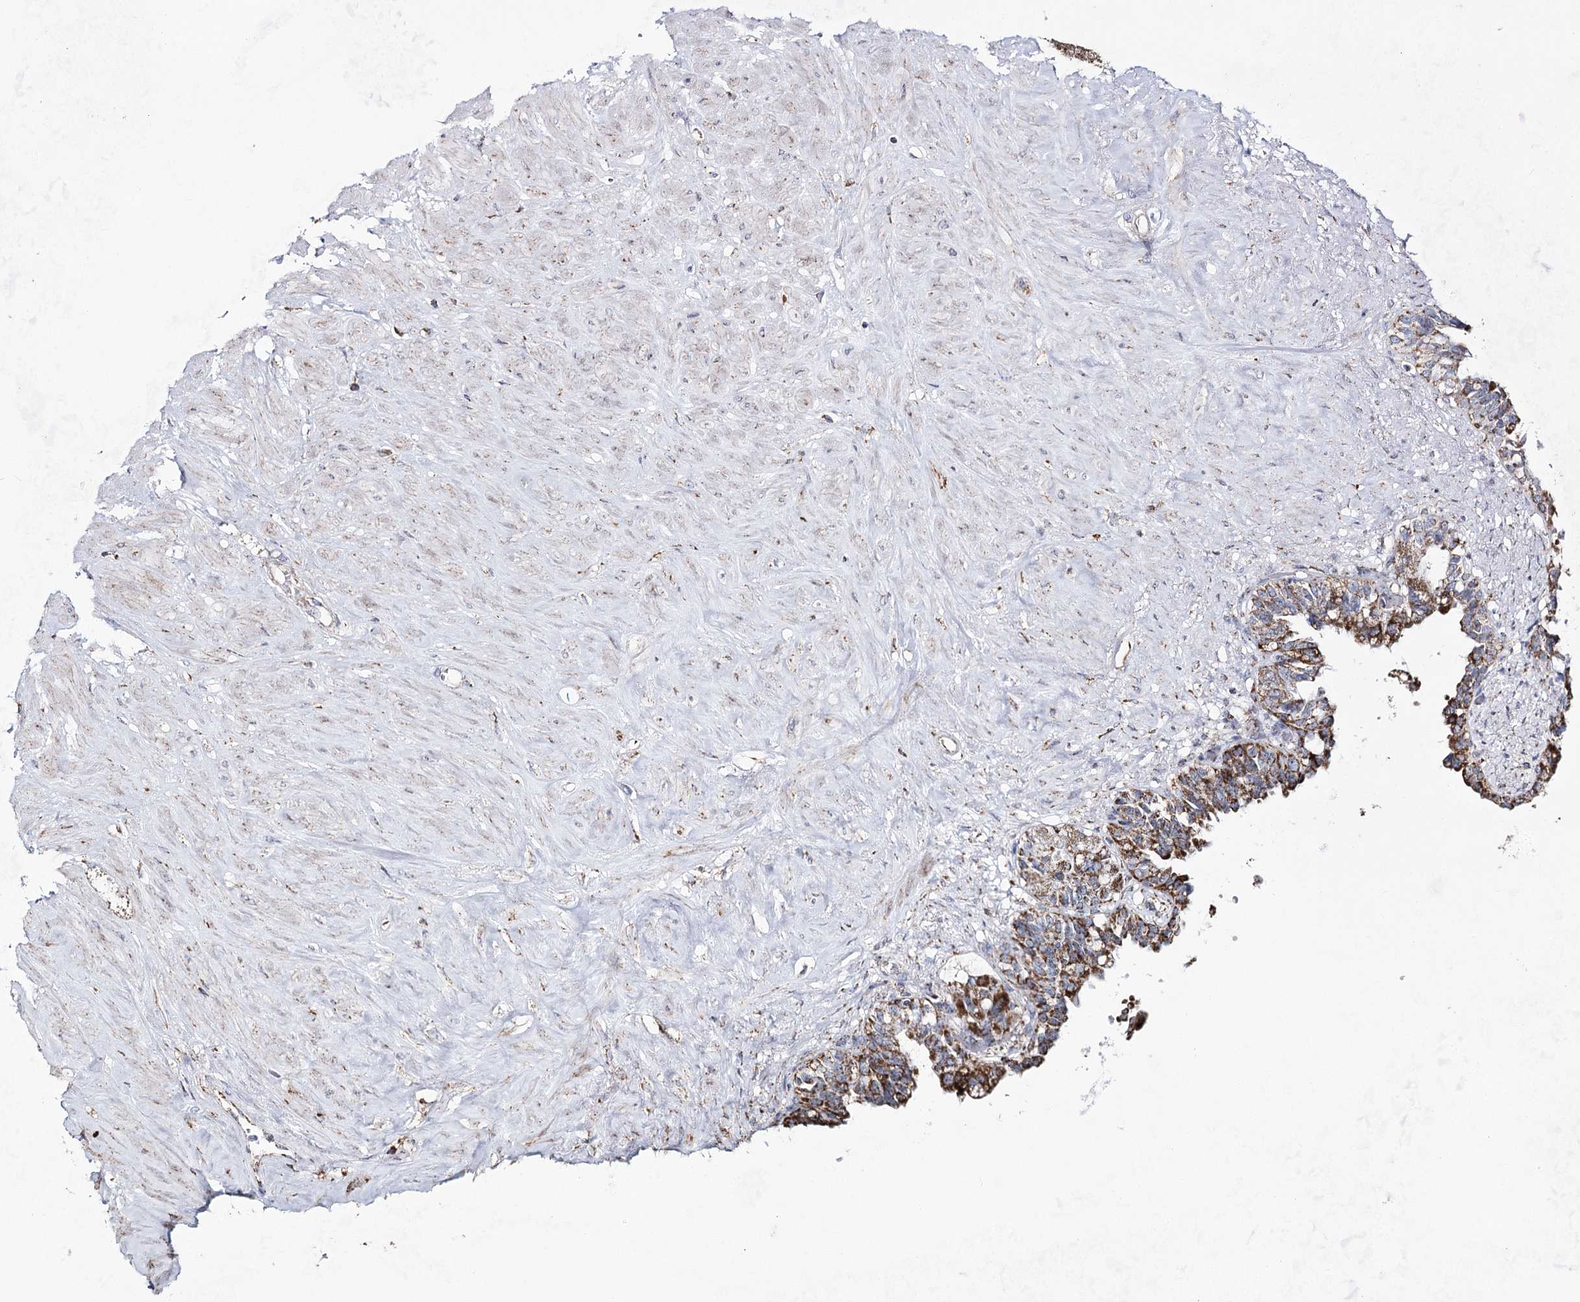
{"staining": {"intensity": "moderate", "quantity": ">75%", "location": "cytoplasmic/membranous"}, "tissue": "seminal vesicle", "cell_type": "Glandular cells", "image_type": "normal", "snomed": [{"axis": "morphology", "description": "Normal tissue, NOS"}, {"axis": "topography", "description": "Seminal veicle"}], "caption": "Immunohistochemistry (IHC) (DAB (3,3'-diaminobenzidine)) staining of unremarkable human seminal vesicle demonstrates moderate cytoplasmic/membranous protein staining in about >75% of glandular cells. (DAB IHC with brightfield microscopy, high magnification).", "gene": "CWF19L1", "patient": {"sex": "male", "age": 63}}